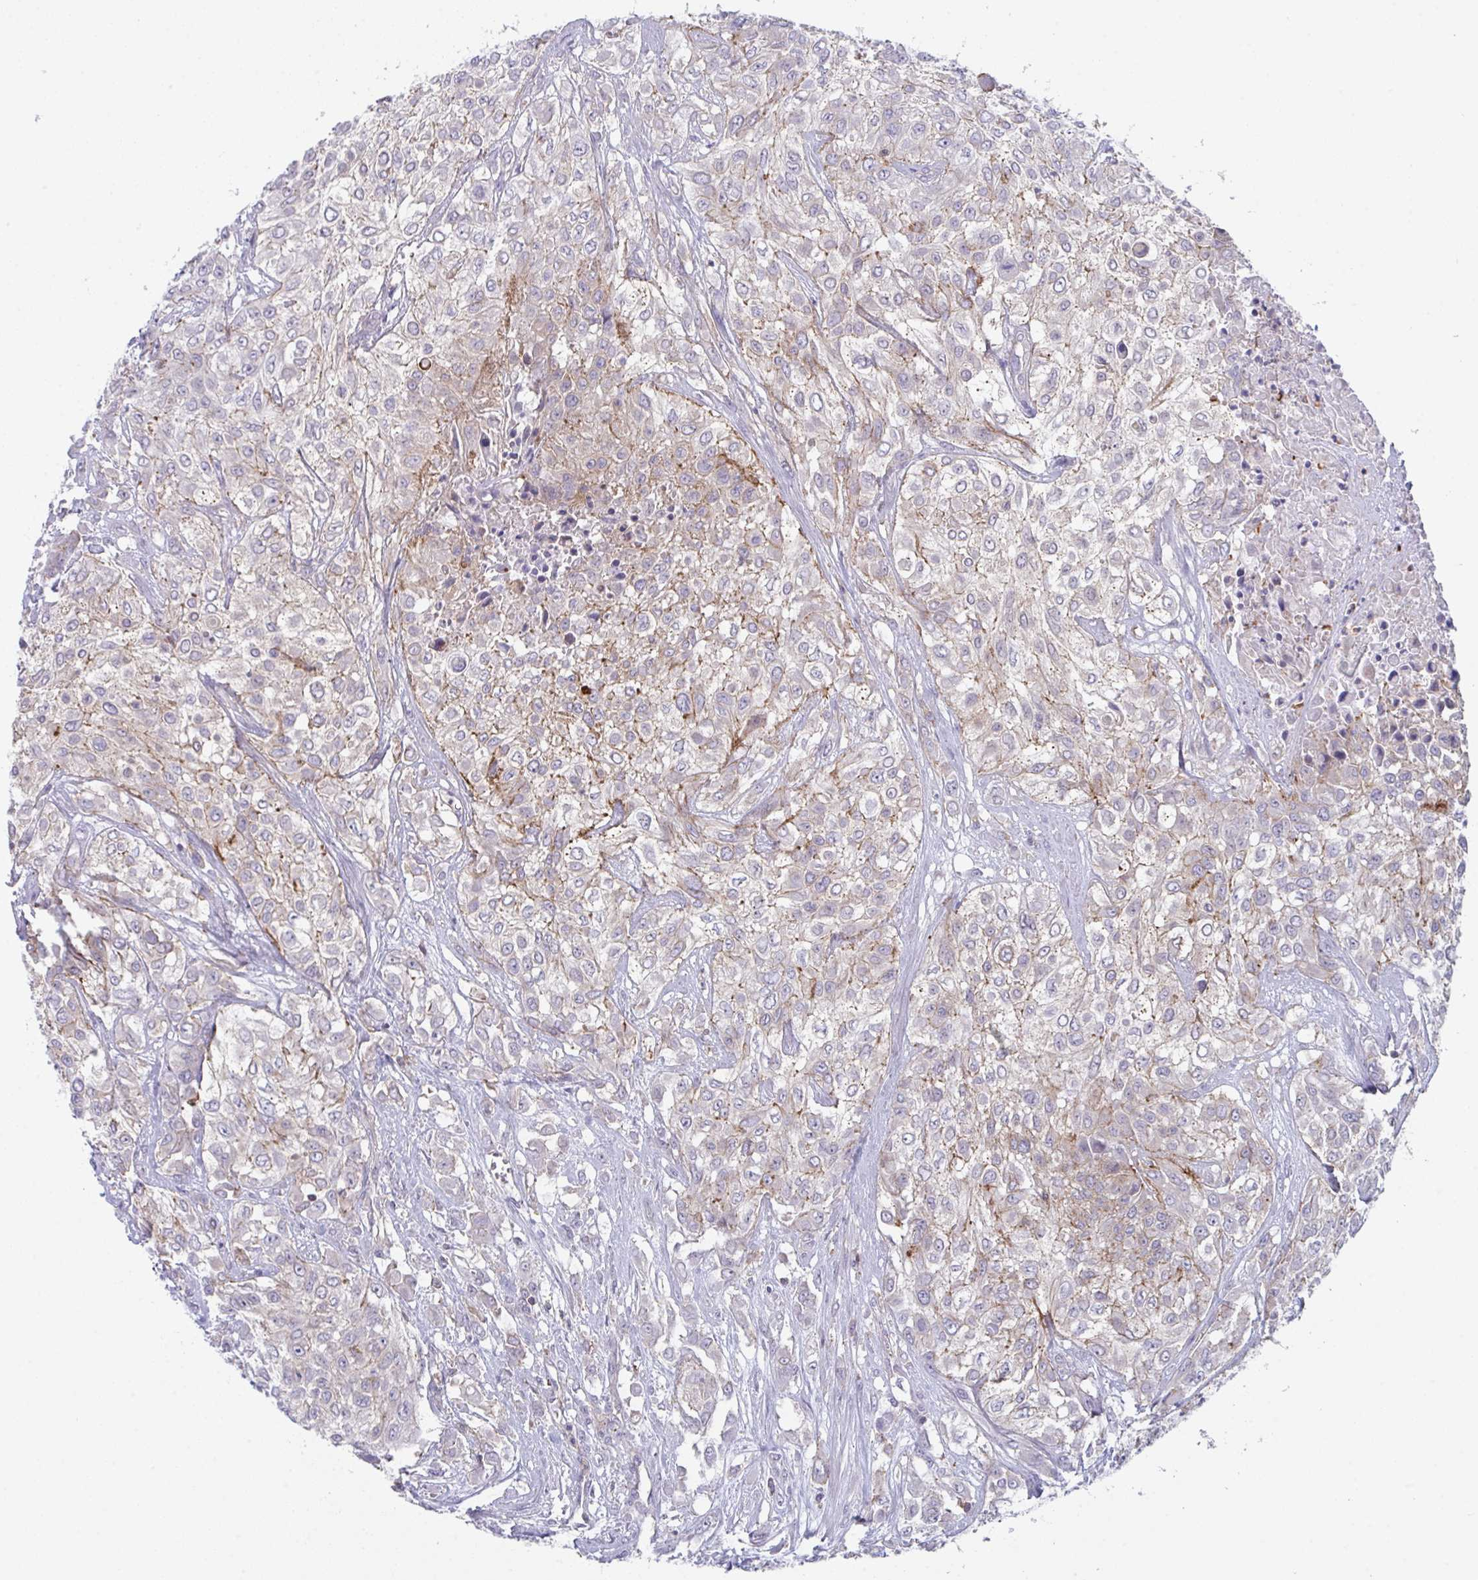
{"staining": {"intensity": "weak", "quantity": "<25%", "location": "cytoplasmic/membranous"}, "tissue": "urothelial cancer", "cell_type": "Tumor cells", "image_type": "cancer", "snomed": [{"axis": "morphology", "description": "Urothelial carcinoma, High grade"}, {"axis": "topography", "description": "Urinary bladder"}], "caption": "Human urothelial cancer stained for a protein using immunohistochemistry (IHC) demonstrates no expression in tumor cells.", "gene": "DISP2", "patient": {"sex": "male", "age": 57}}